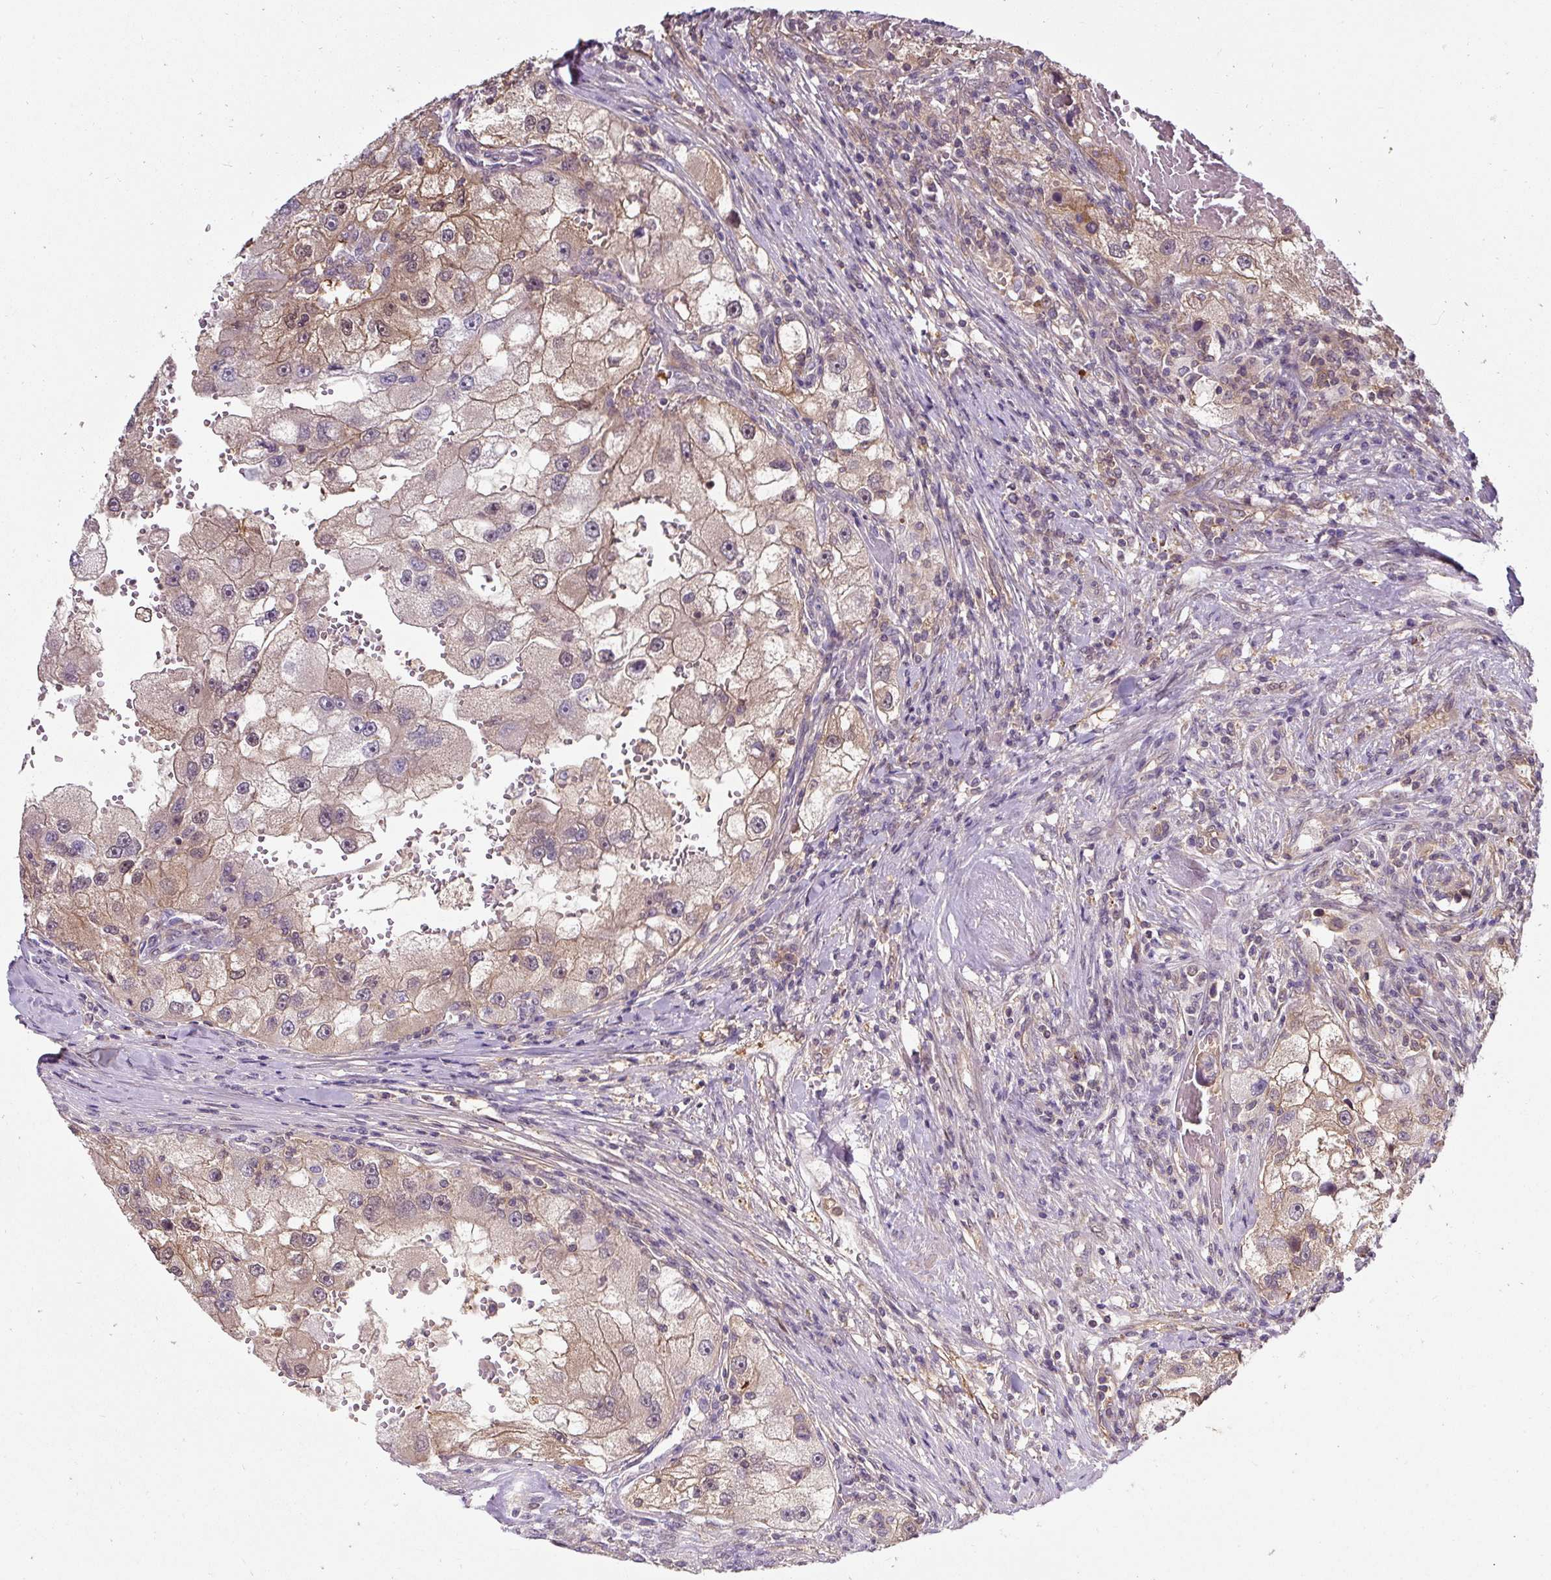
{"staining": {"intensity": "moderate", "quantity": ">75%", "location": "cytoplasmic/membranous"}, "tissue": "renal cancer", "cell_type": "Tumor cells", "image_type": "cancer", "snomed": [{"axis": "morphology", "description": "Adenocarcinoma, NOS"}, {"axis": "topography", "description": "Kidney"}], "caption": "Immunohistochemistry (IHC) micrograph of renal cancer (adenocarcinoma) stained for a protein (brown), which reveals medium levels of moderate cytoplasmic/membranous expression in approximately >75% of tumor cells.", "gene": "ST13", "patient": {"sex": "male", "age": 63}}